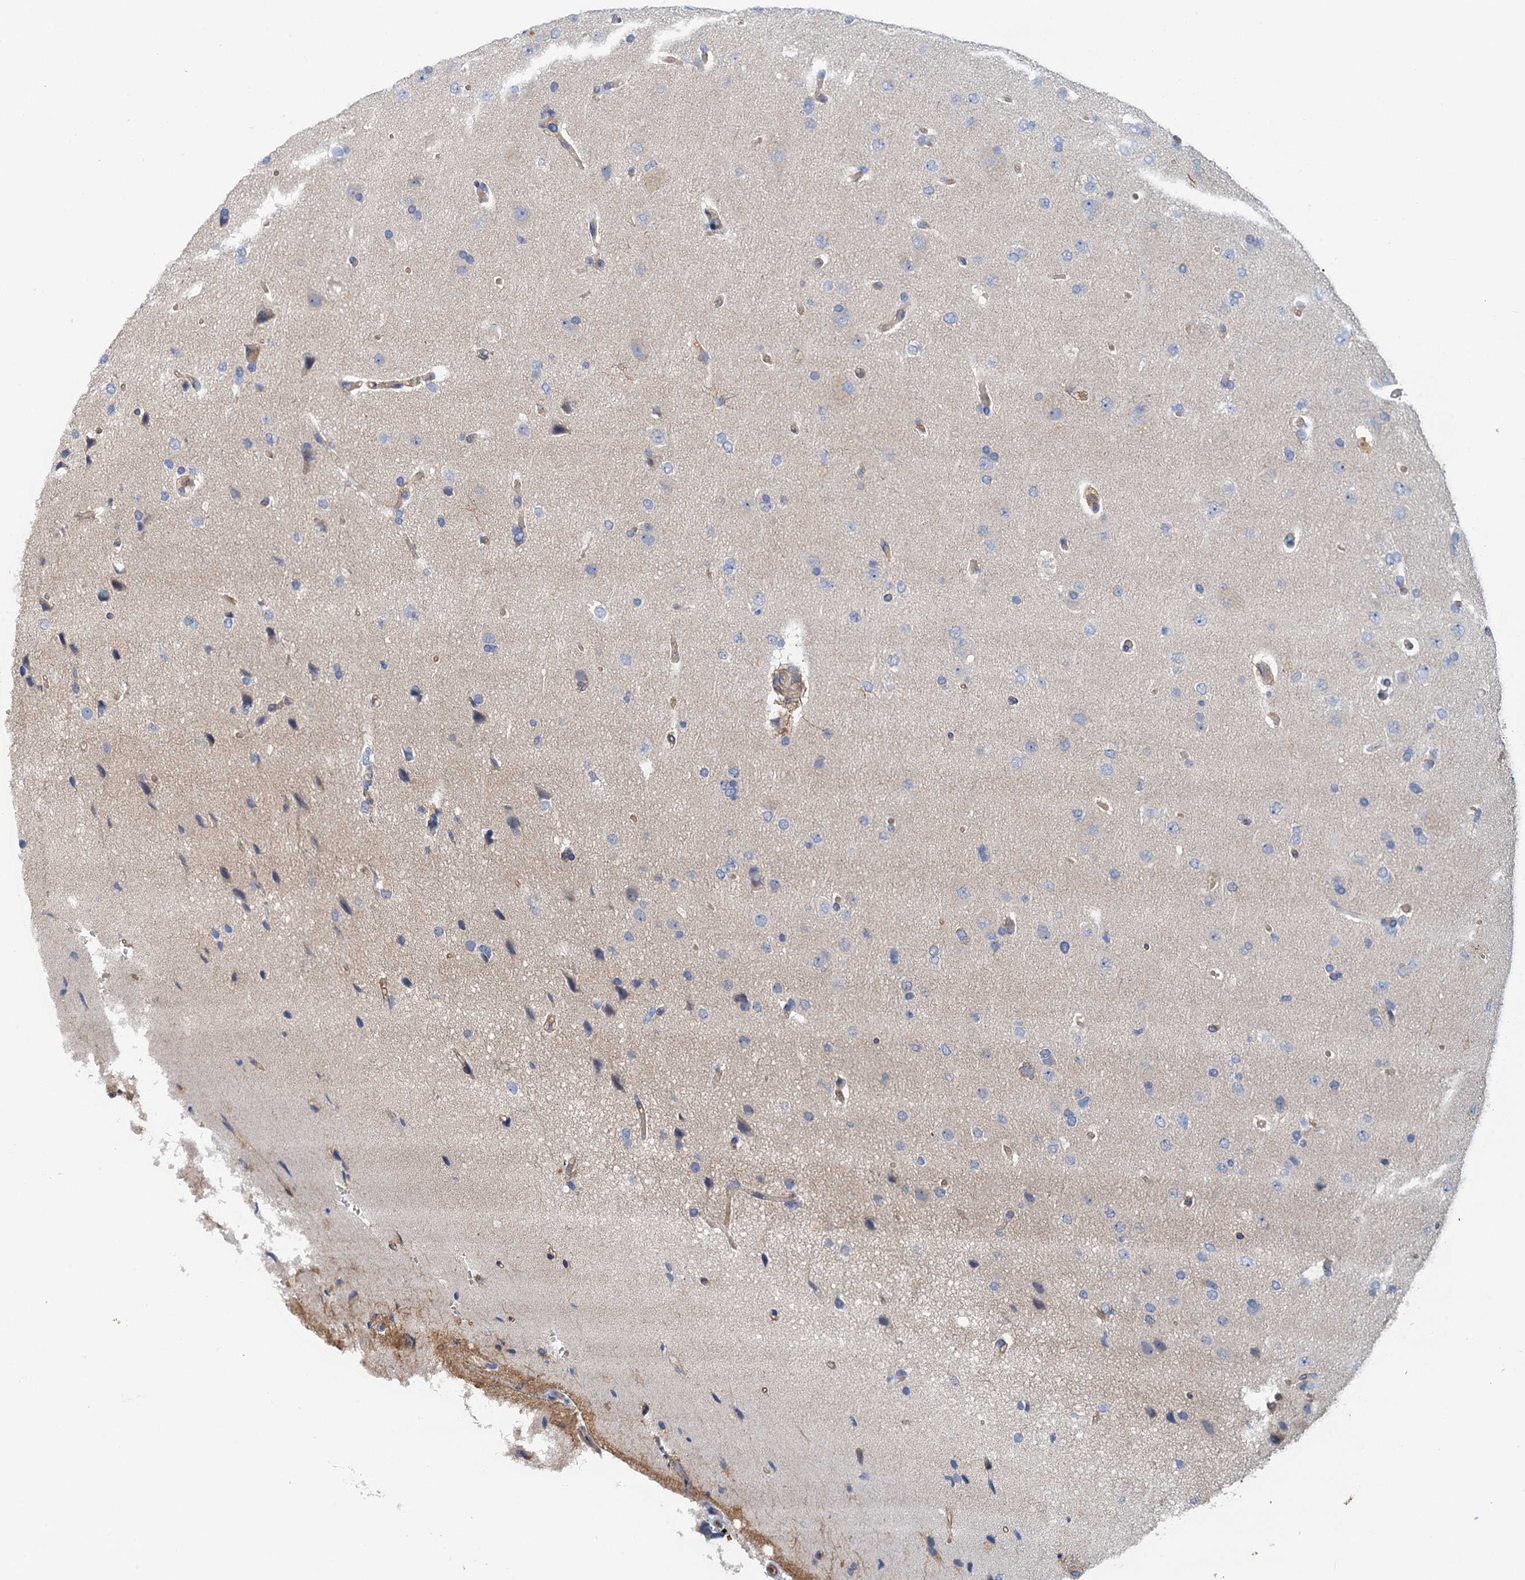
{"staining": {"intensity": "negative", "quantity": "none", "location": "none"}, "tissue": "glioma", "cell_type": "Tumor cells", "image_type": "cancer", "snomed": [{"axis": "morphology", "description": "Glioma, malignant, High grade"}, {"axis": "topography", "description": "Brain"}], "caption": "Tumor cells are negative for protein expression in human high-grade glioma (malignant).", "gene": "ROGDI", "patient": {"sex": "male", "age": 72}}